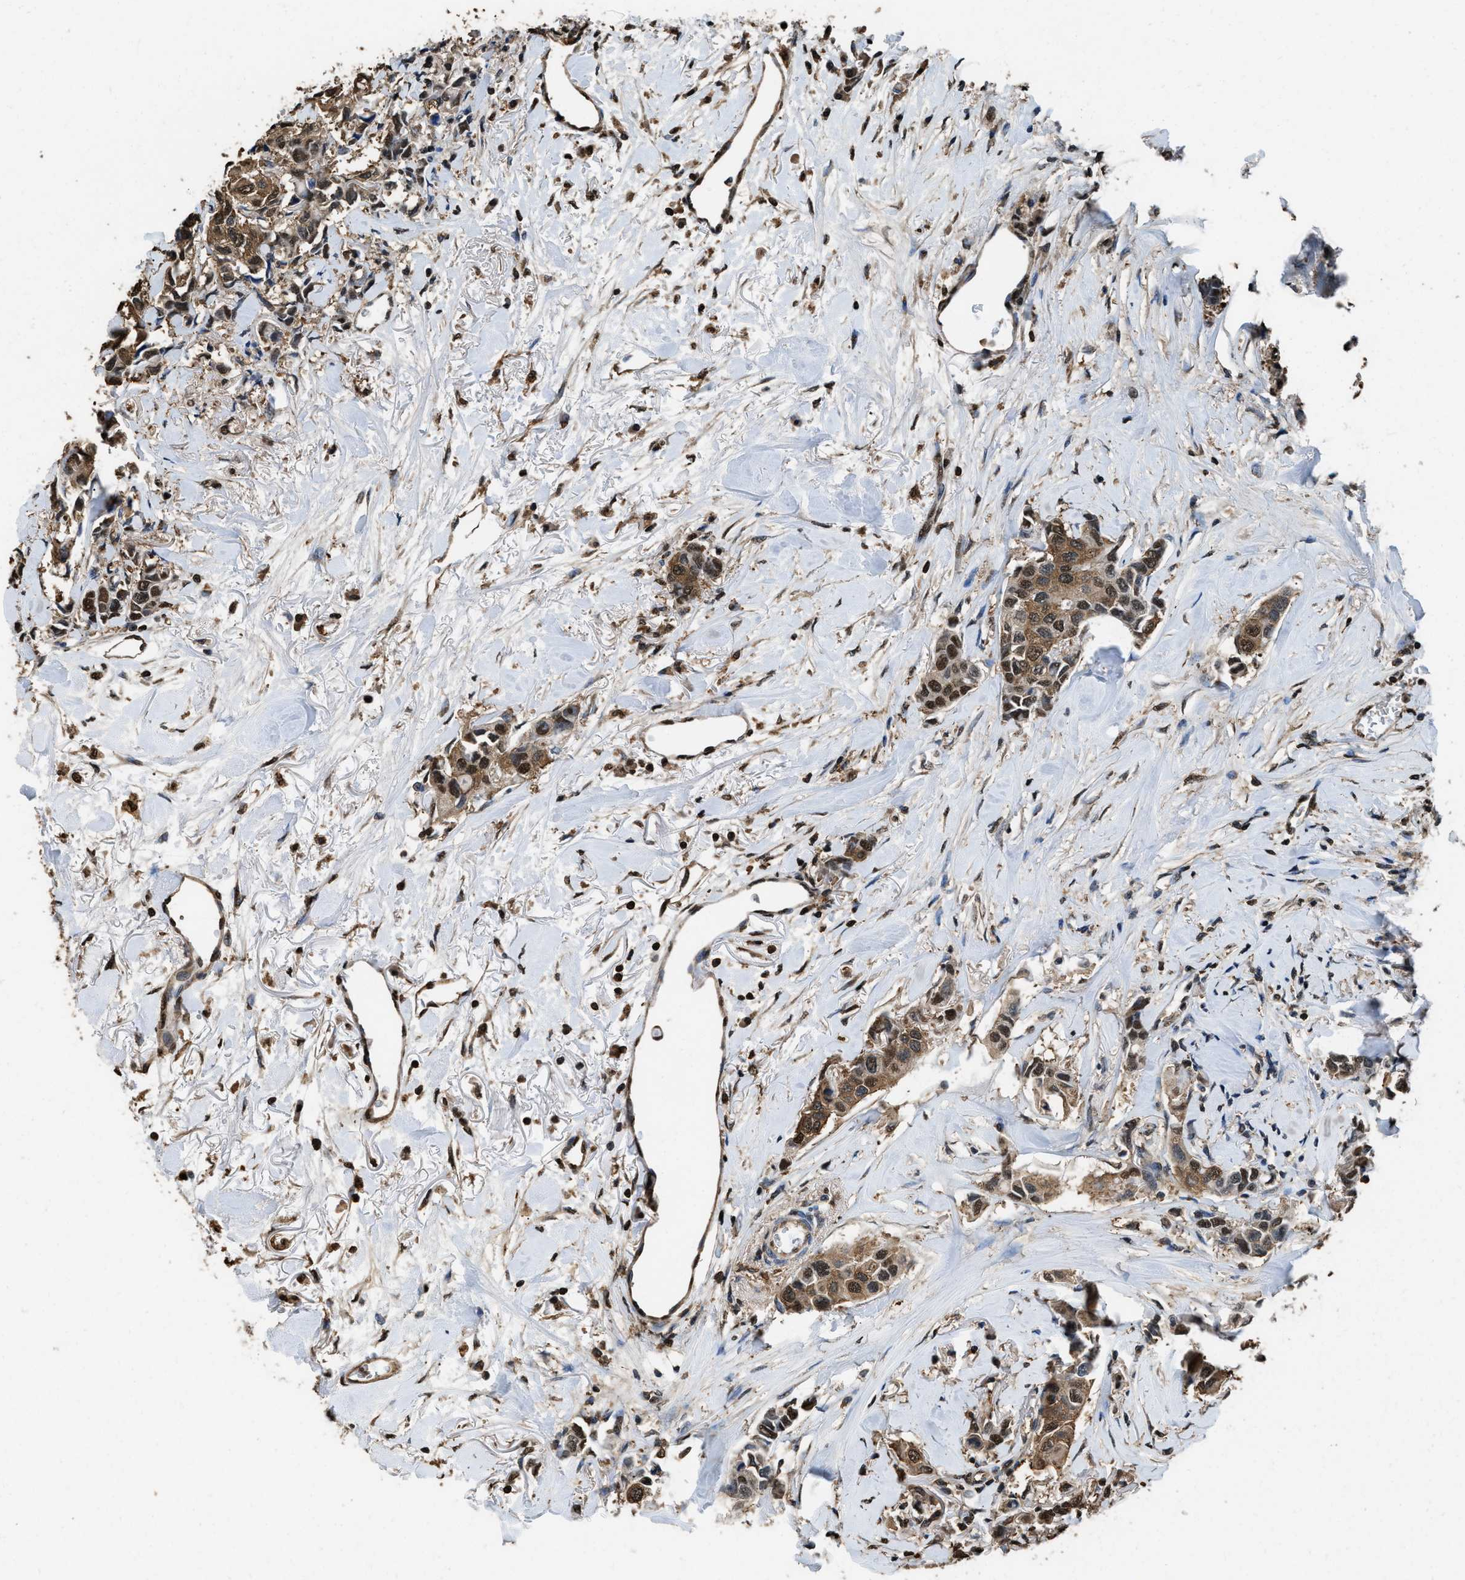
{"staining": {"intensity": "moderate", "quantity": ">75%", "location": "cytoplasmic/membranous,nuclear"}, "tissue": "breast cancer", "cell_type": "Tumor cells", "image_type": "cancer", "snomed": [{"axis": "morphology", "description": "Duct carcinoma"}, {"axis": "topography", "description": "Breast"}], "caption": "A histopathology image showing moderate cytoplasmic/membranous and nuclear positivity in about >75% of tumor cells in breast cancer, as visualized by brown immunohistochemical staining.", "gene": "GAPDH", "patient": {"sex": "female", "age": 80}}